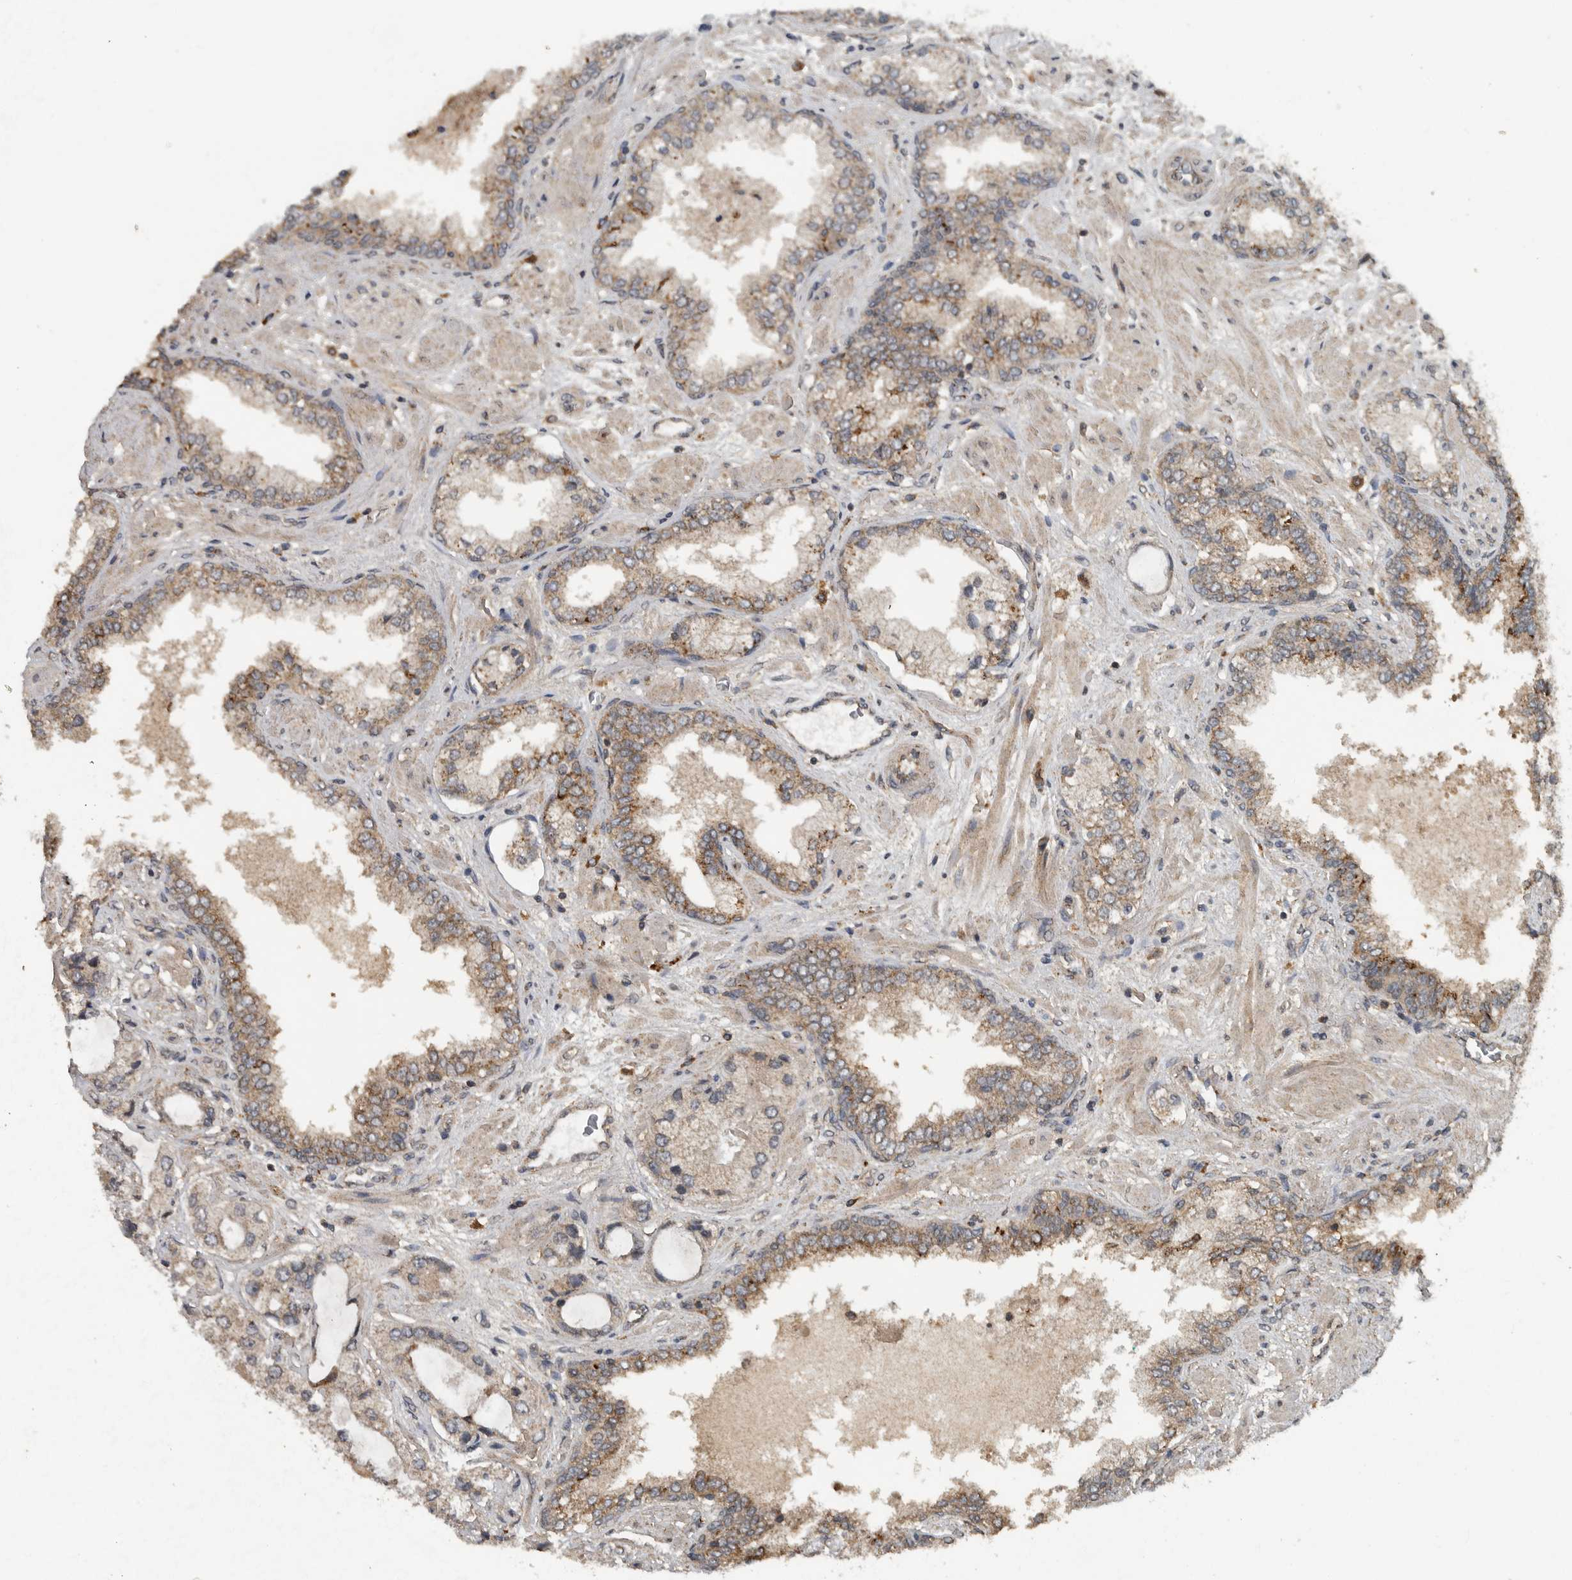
{"staining": {"intensity": "weak", "quantity": "25%-75%", "location": "cytoplasmic/membranous"}, "tissue": "prostate cancer", "cell_type": "Tumor cells", "image_type": "cancer", "snomed": [{"axis": "morphology", "description": "Normal tissue, NOS"}, {"axis": "morphology", "description": "Adenocarcinoma, High grade"}, {"axis": "topography", "description": "Prostate"}, {"axis": "topography", "description": "Peripheral nerve tissue"}], "caption": "DAB immunohistochemical staining of human adenocarcinoma (high-grade) (prostate) displays weak cytoplasmic/membranous protein staining in approximately 25%-75% of tumor cells.", "gene": "IL6ST", "patient": {"sex": "male", "age": 59}}